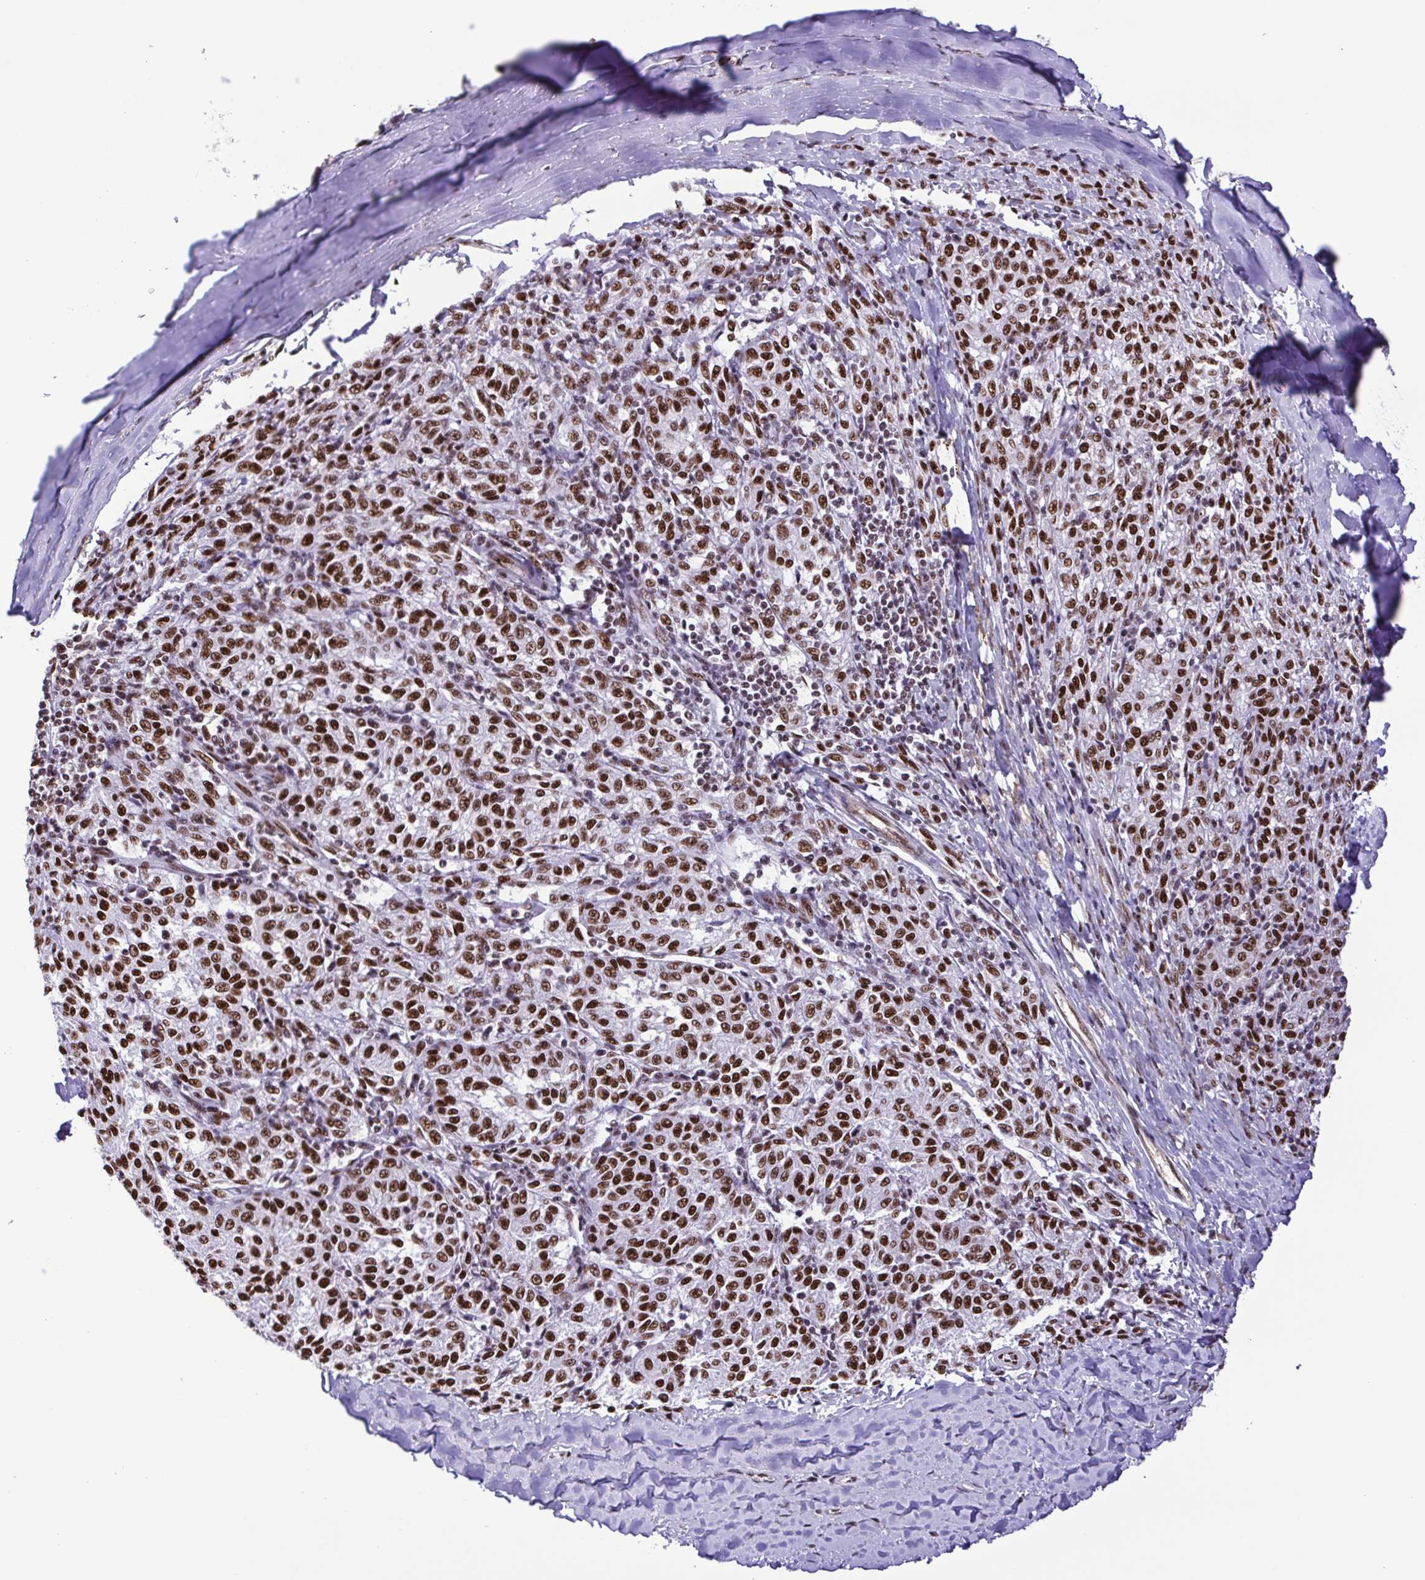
{"staining": {"intensity": "strong", "quantity": "25%-75%", "location": "nuclear"}, "tissue": "melanoma", "cell_type": "Tumor cells", "image_type": "cancer", "snomed": [{"axis": "morphology", "description": "Malignant melanoma, NOS"}, {"axis": "topography", "description": "Skin"}], "caption": "Immunohistochemistry (IHC) photomicrograph of neoplastic tissue: malignant melanoma stained using immunohistochemistry (IHC) reveals high levels of strong protein expression localized specifically in the nuclear of tumor cells, appearing as a nuclear brown color.", "gene": "TRIM28", "patient": {"sex": "female", "age": 72}}